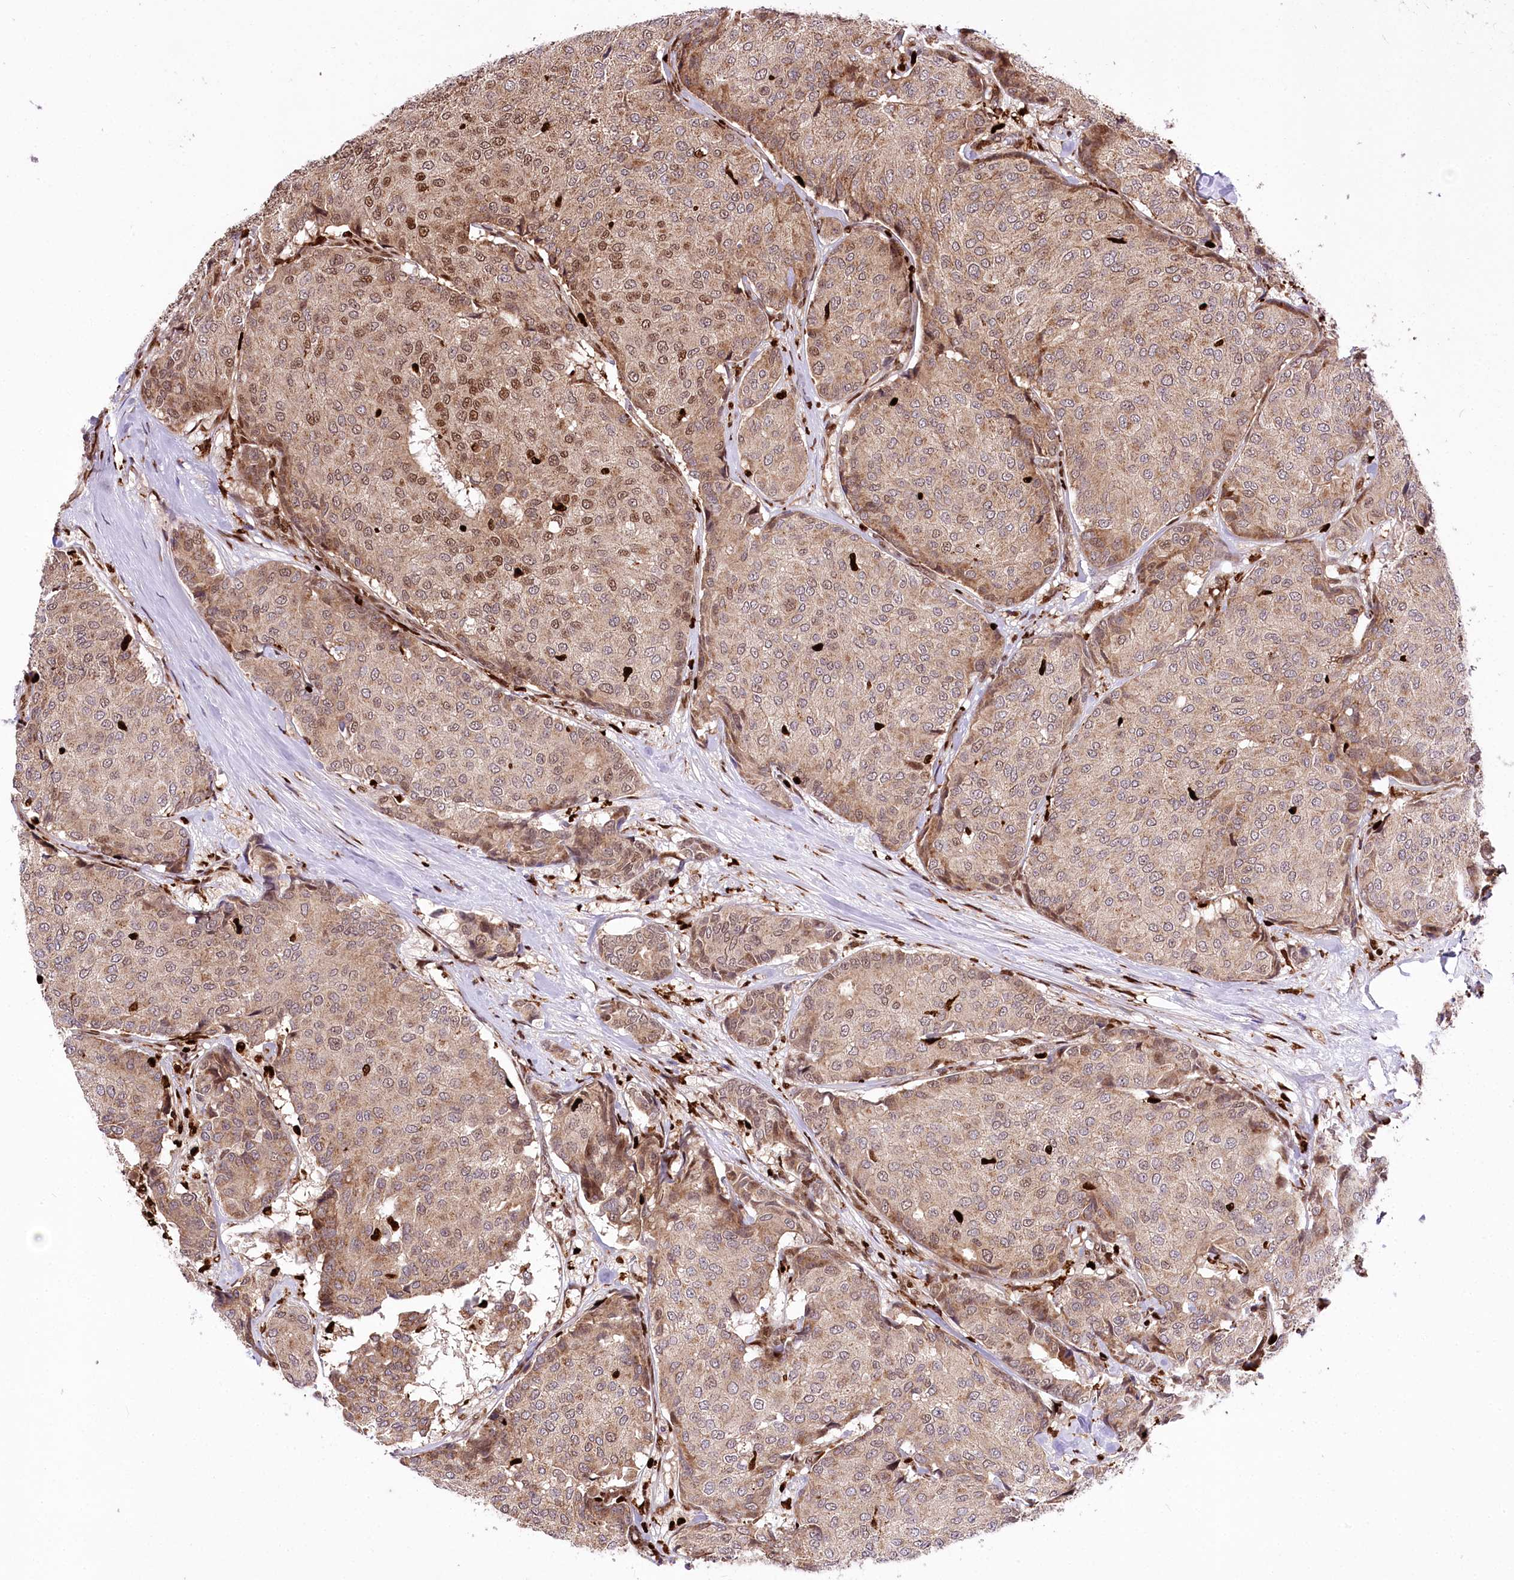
{"staining": {"intensity": "moderate", "quantity": ">75%", "location": "cytoplasmic/membranous,nuclear"}, "tissue": "breast cancer", "cell_type": "Tumor cells", "image_type": "cancer", "snomed": [{"axis": "morphology", "description": "Duct carcinoma"}, {"axis": "topography", "description": "Breast"}], "caption": "This is an image of immunohistochemistry staining of intraductal carcinoma (breast), which shows moderate expression in the cytoplasmic/membranous and nuclear of tumor cells.", "gene": "FIGN", "patient": {"sex": "female", "age": 75}}